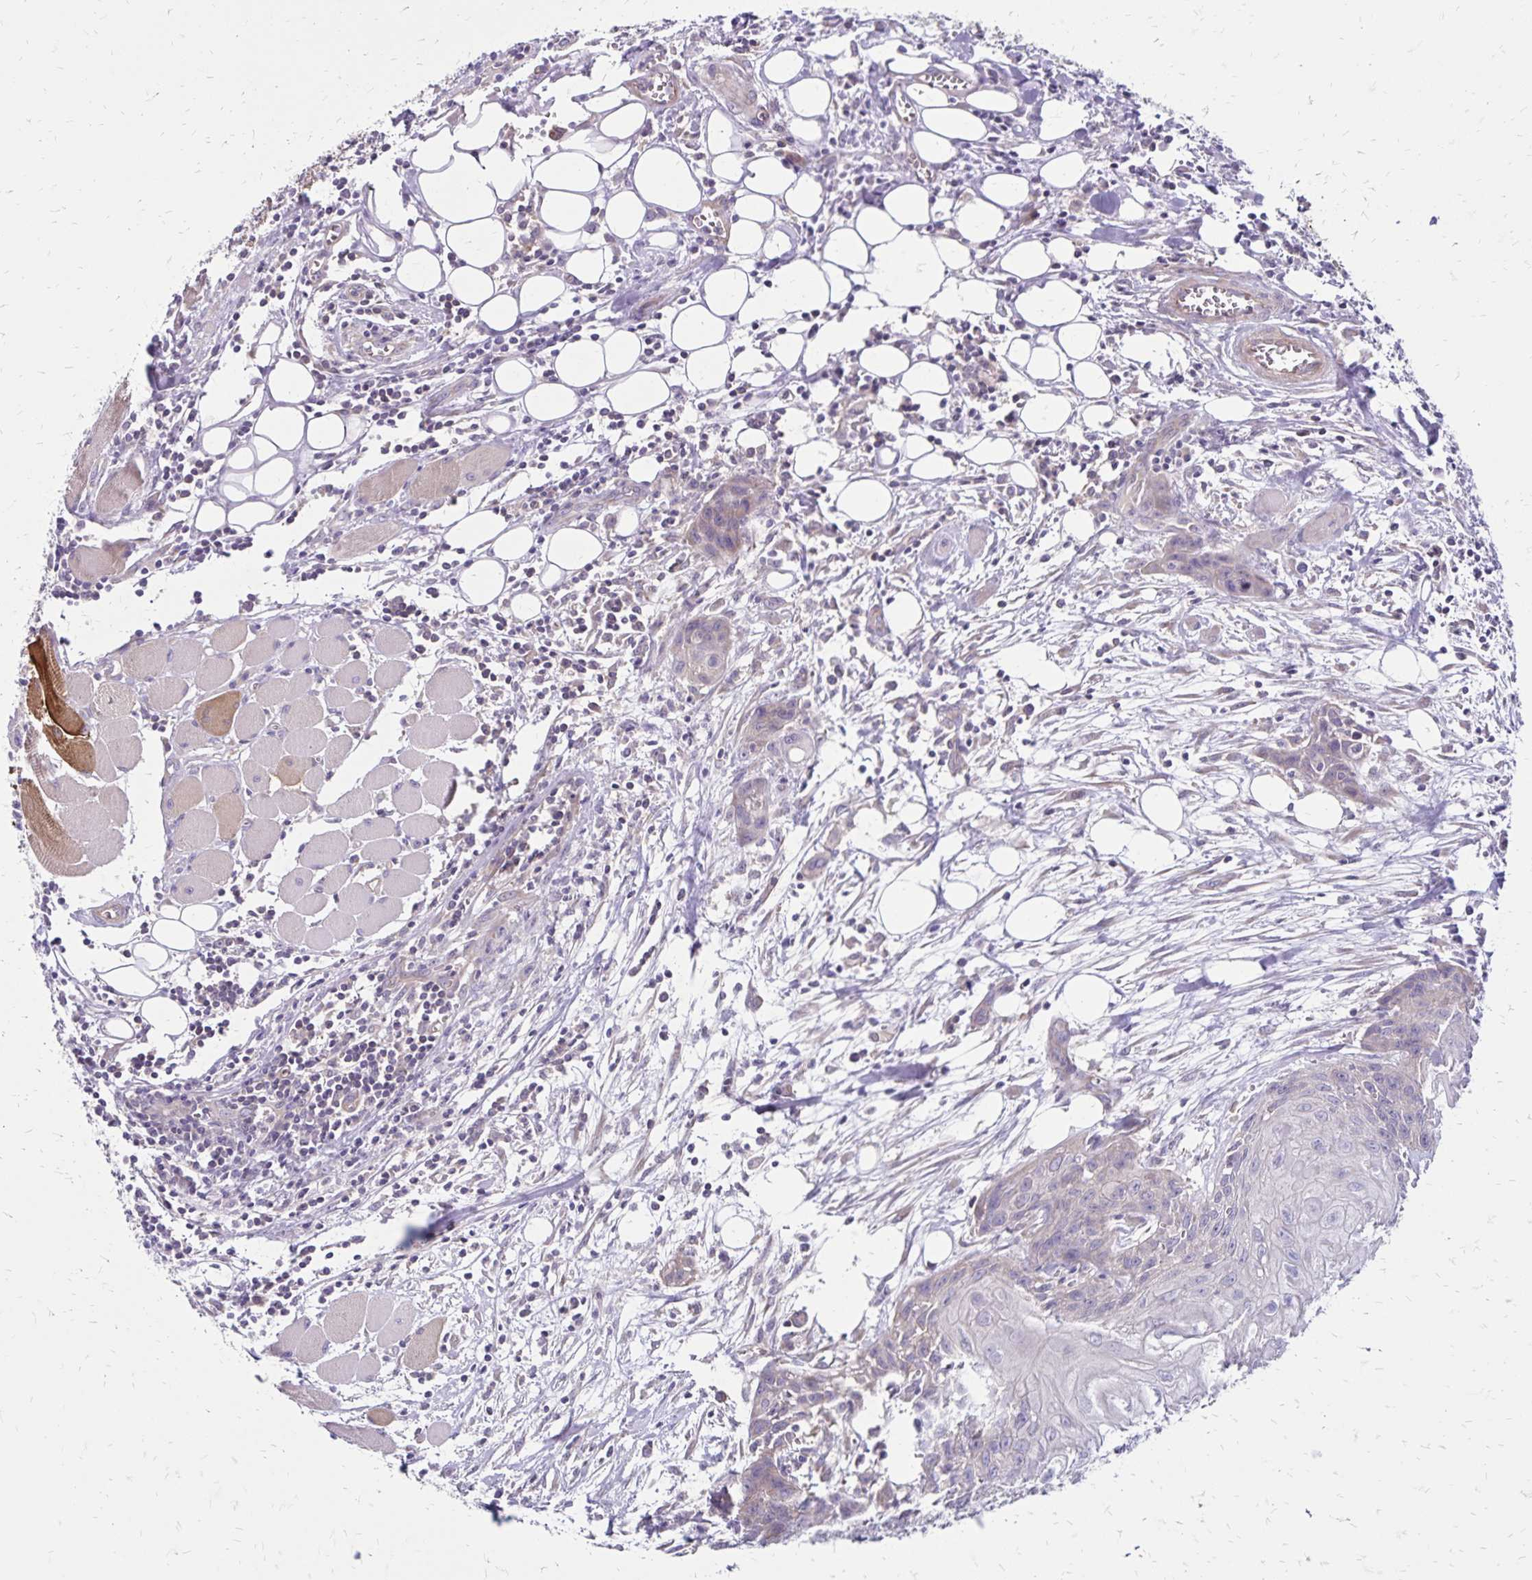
{"staining": {"intensity": "negative", "quantity": "none", "location": "none"}, "tissue": "head and neck cancer", "cell_type": "Tumor cells", "image_type": "cancer", "snomed": [{"axis": "morphology", "description": "Squamous cell carcinoma, NOS"}, {"axis": "topography", "description": "Oral tissue"}, {"axis": "topography", "description": "Head-Neck"}], "caption": "An immunohistochemistry (IHC) photomicrograph of squamous cell carcinoma (head and neck) is shown. There is no staining in tumor cells of squamous cell carcinoma (head and neck).", "gene": "FSD1", "patient": {"sex": "male", "age": 58}}